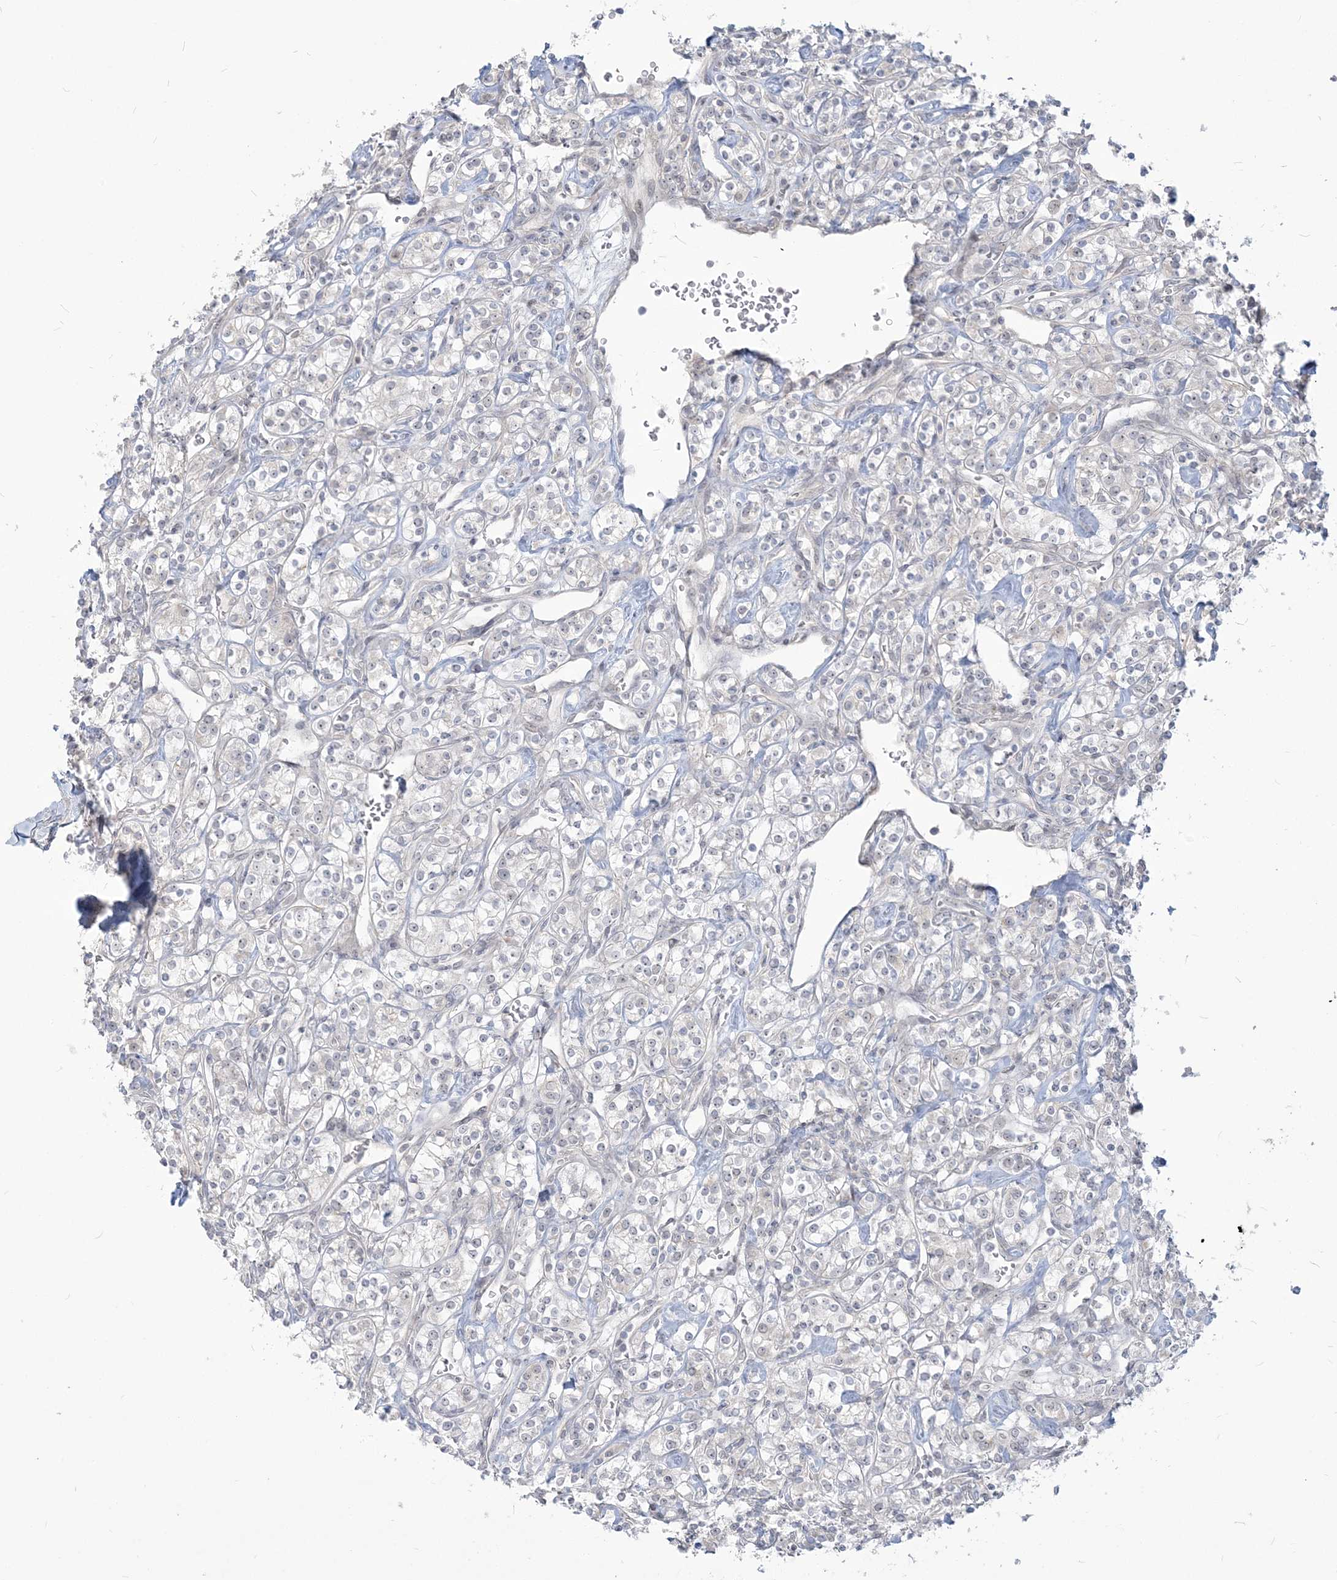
{"staining": {"intensity": "negative", "quantity": "none", "location": "none"}, "tissue": "renal cancer", "cell_type": "Tumor cells", "image_type": "cancer", "snomed": [{"axis": "morphology", "description": "Adenocarcinoma, NOS"}, {"axis": "topography", "description": "Kidney"}], "caption": "This is an immunohistochemistry (IHC) photomicrograph of renal cancer (adenocarcinoma). There is no staining in tumor cells.", "gene": "SDAD1", "patient": {"sex": "male", "age": 77}}